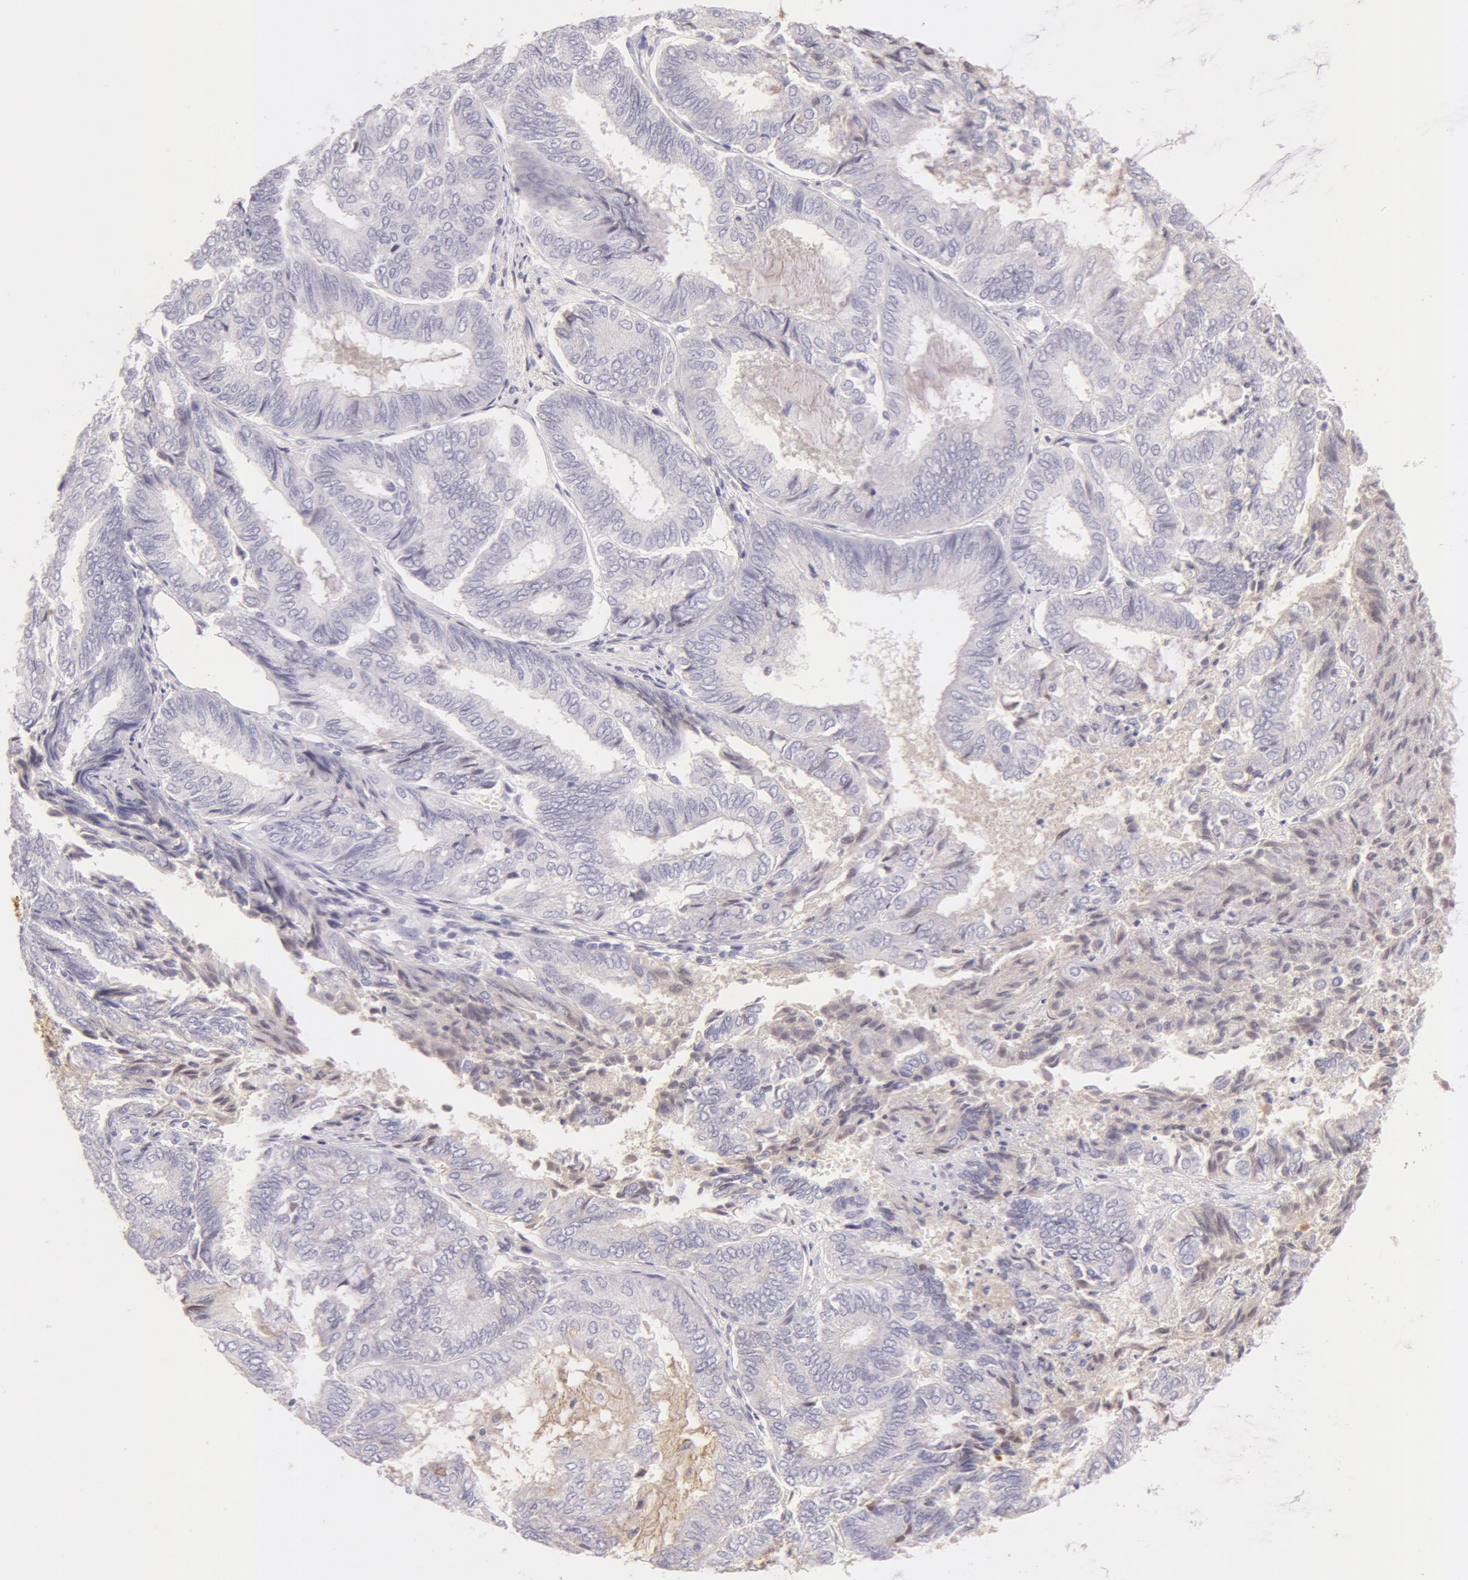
{"staining": {"intensity": "negative", "quantity": "none", "location": "none"}, "tissue": "endometrial cancer", "cell_type": "Tumor cells", "image_type": "cancer", "snomed": [{"axis": "morphology", "description": "Adenocarcinoma, NOS"}, {"axis": "topography", "description": "Endometrium"}], "caption": "The image shows no significant expression in tumor cells of endometrial cancer (adenocarcinoma).", "gene": "AHSG", "patient": {"sex": "female", "age": 59}}